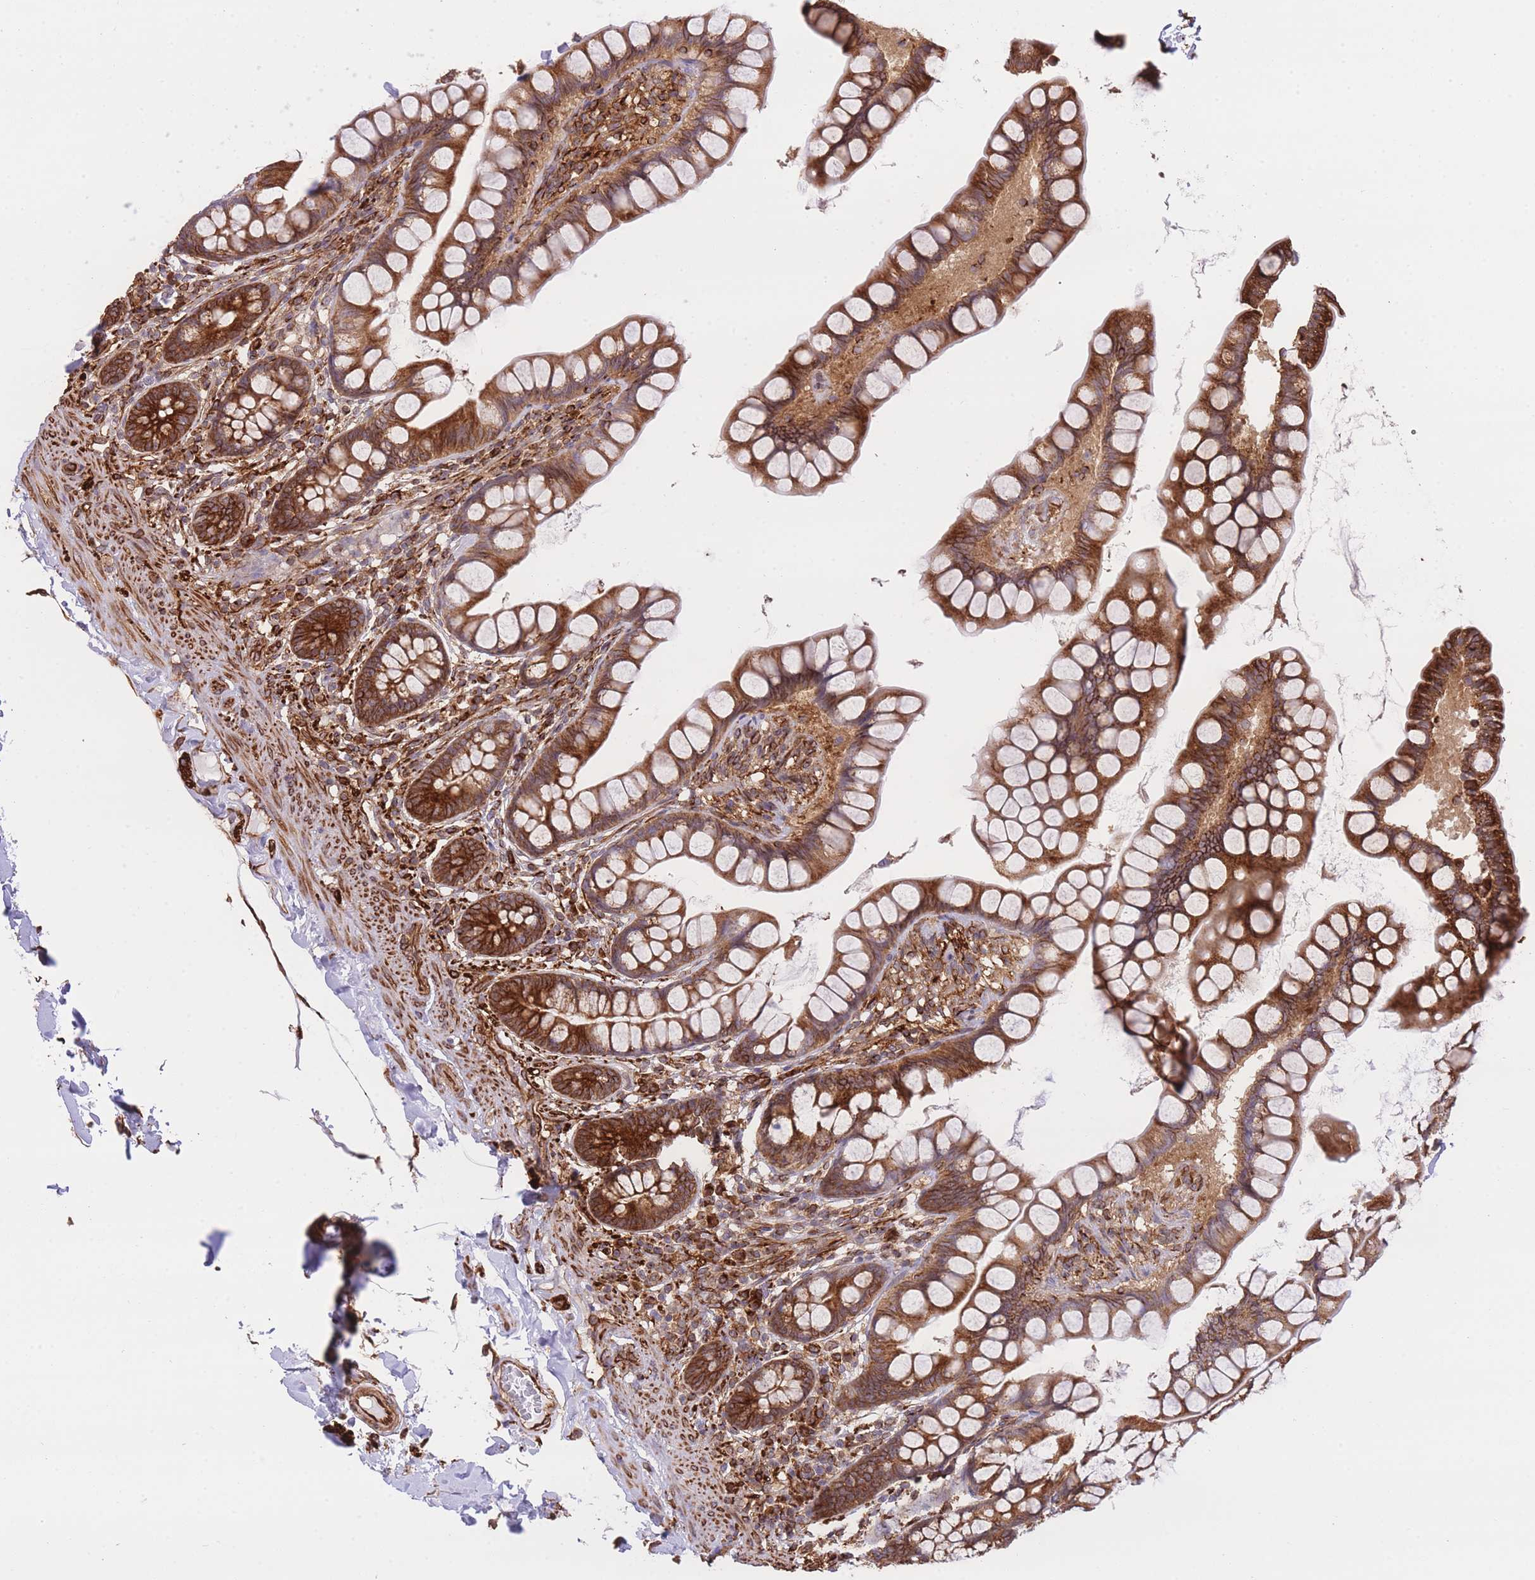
{"staining": {"intensity": "strong", "quantity": ">75%", "location": "cytoplasmic/membranous"}, "tissue": "small intestine", "cell_type": "Glandular cells", "image_type": "normal", "snomed": [{"axis": "morphology", "description": "Normal tissue, NOS"}, {"axis": "topography", "description": "Small intestine"}], "caption": "IHC micrograph of normal small intestine: human small intestine stained using immunohistochemistry exhibits high levels of strong protein expression localized specifically in the cytoplasmic/membranous of glandular cells, appearing as a cytoplasmic/membranous brown color.", "gene": "EXOSC8", "patient": {"sex": "male", "age": 70}}